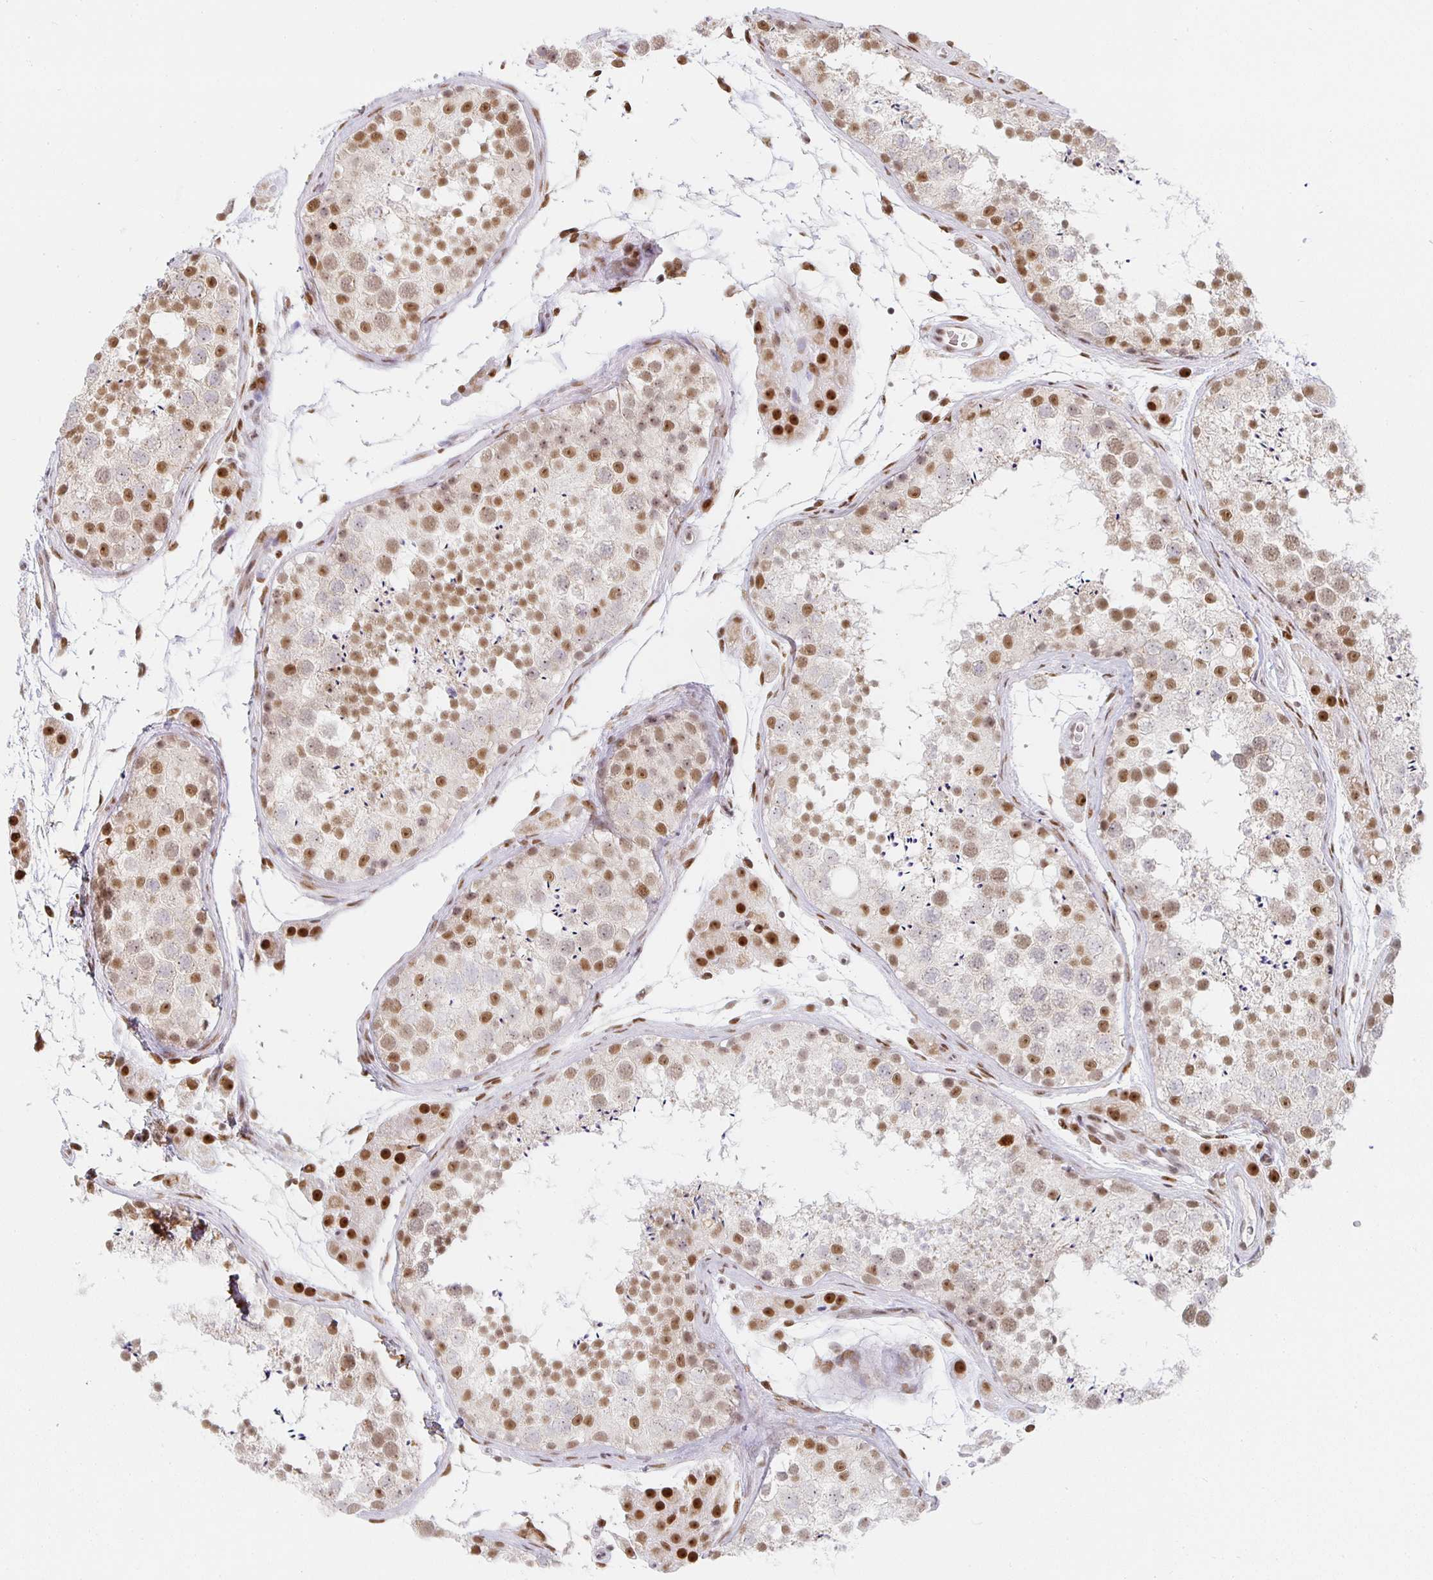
{"staining": {"intensity": "moderate", "quantity": "25%-75%", "location": "nuclear"}, "tissue": "testis", "cell_type": "Cells in seminiferous ducts", "image_type": "normal", "snomed": [{"axis": "morphology", "description": "Normal tissue, NOS"}, {"axis": "topography", "description": "Testis"}], "caption": "Testis stained with DAB immunohistochemistry (IHC) reveals medium levels of moderate nuclear staining in about 25%-75% of cells in seminiferous ducts.", "gene": "SMARCA2", "patient": {"sex": "male", "age": 41}}